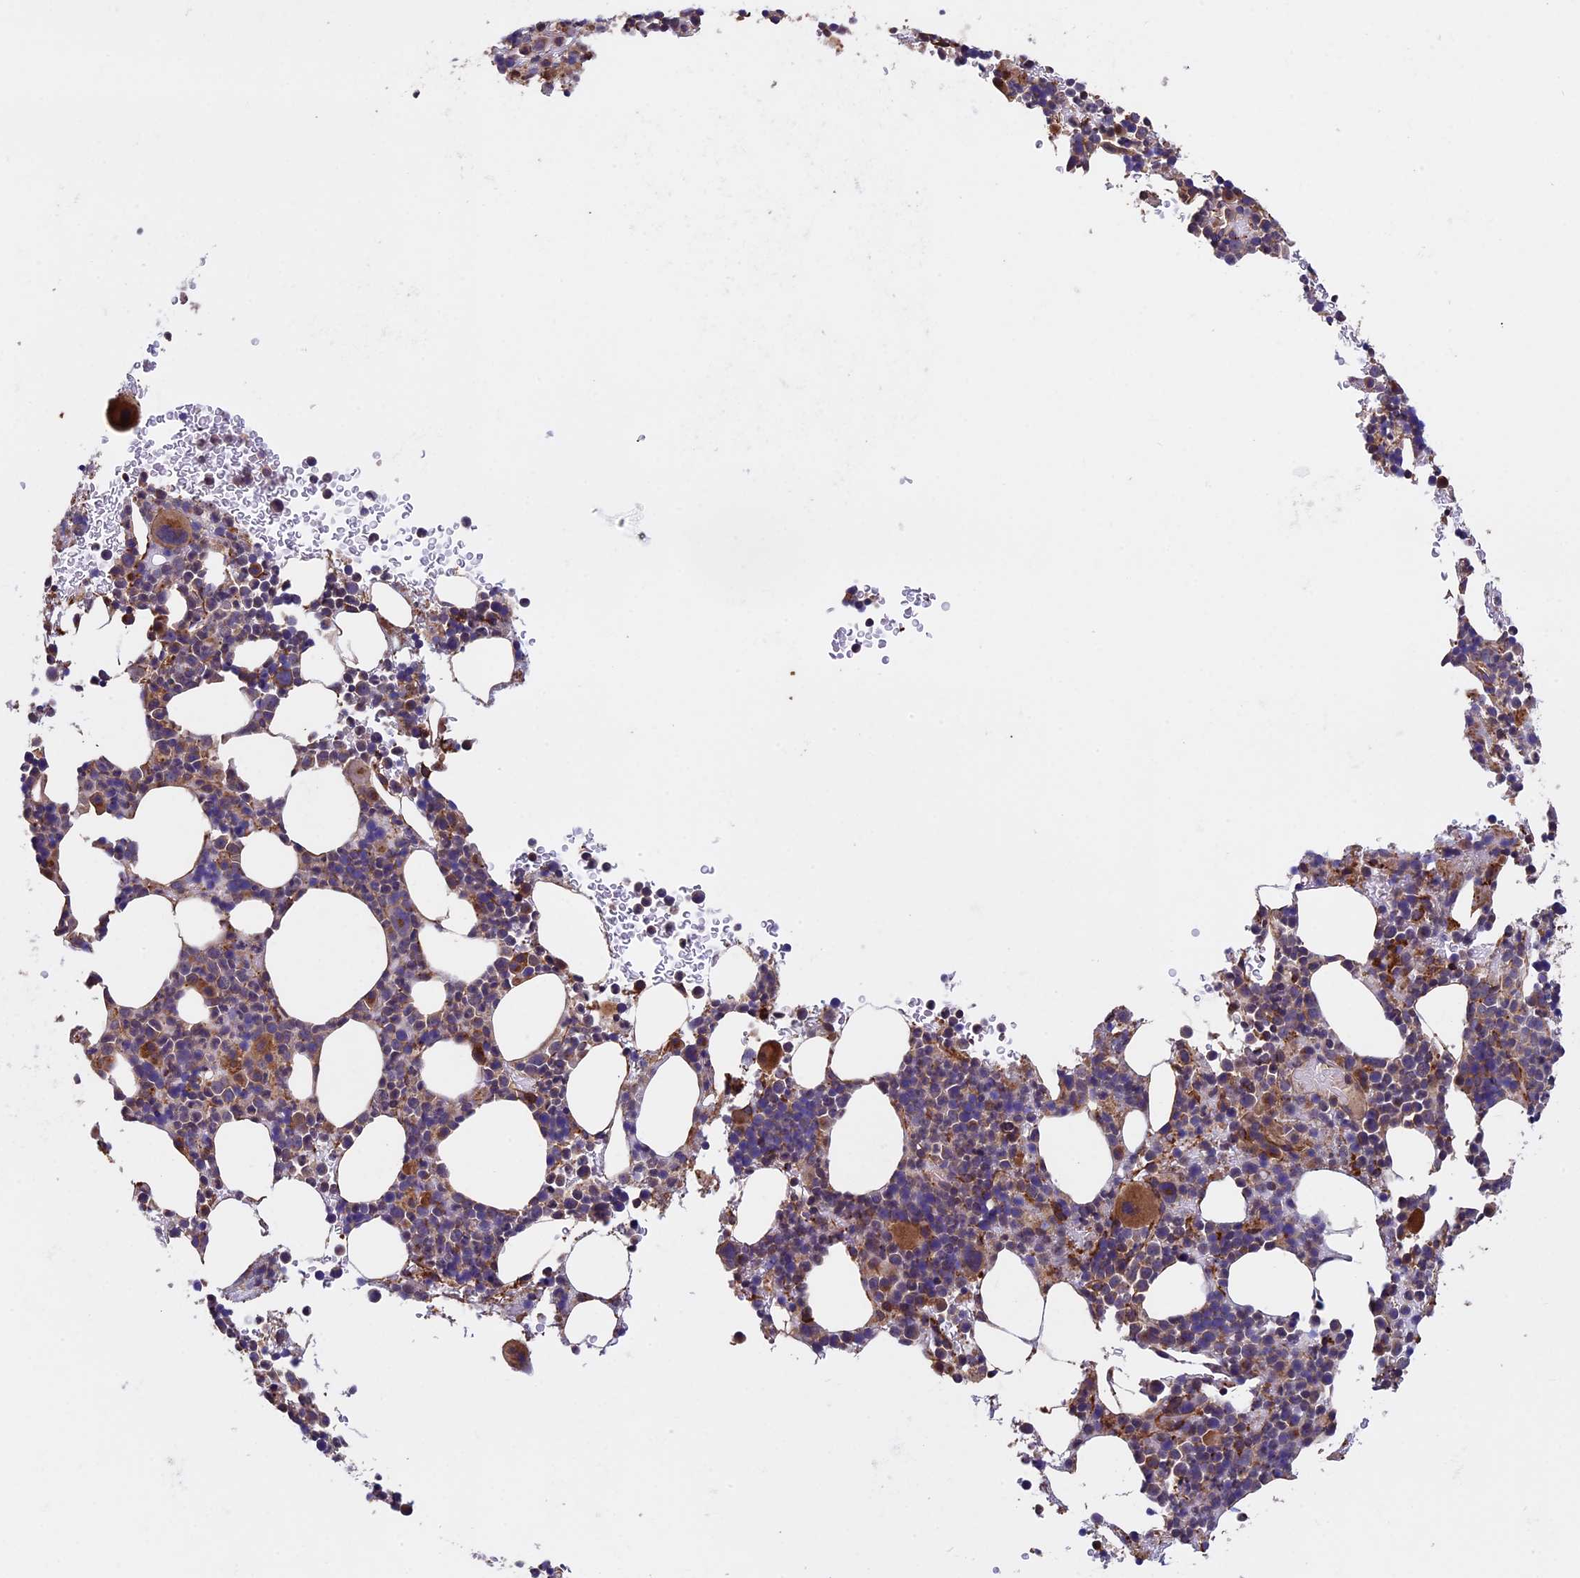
{"staining": {"intensity": "moderate", "quantity": "<25%", "location": "cytoplasmic/membranous"}, "tissue": "bone marrow", "cell_type": "Hematopoietic cells", "image_type": "normal", "snomed": [{"axis": "morphology", "description": "Normal tissue, NOS"}, {"axis": "topography", "description": "Bone marrow"}], "caption": "High-magnification brightfield microscopy of normal bone marrow stained with DAB (brown) and counterstained with hematoxylin (blue). hematopoietic cells exhibit moderate cytoplasmic/membranous staining is appreciated in about<25% of cells.", "gene": "SLC9A5", "patient": {"sex": "female", "age": 82}}